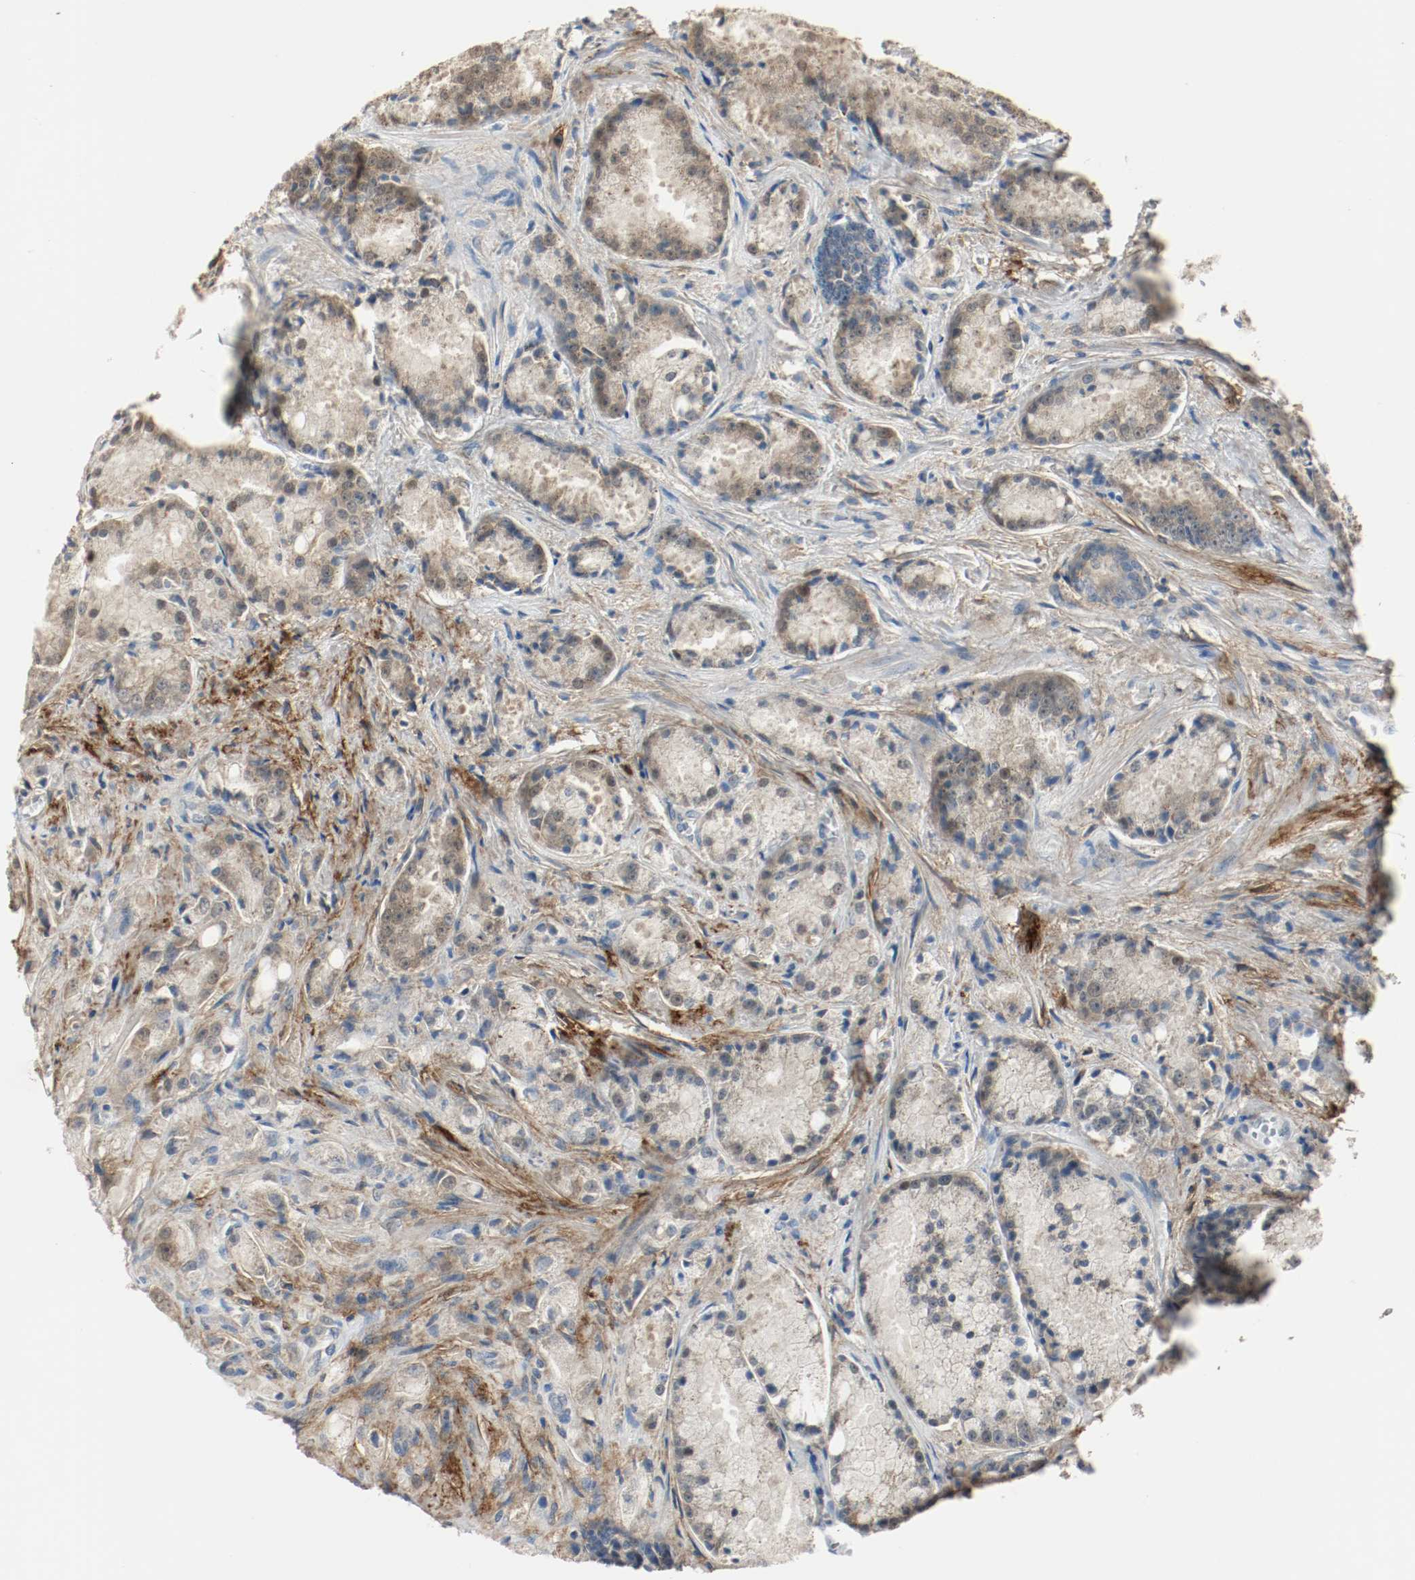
{"staining": {"intensity": "weak", "quantity": "25%-75%", "location": "cytoplasmic/membranous"}, "tissue": "prostate cancer", "cell_type": "Tumor cells", "image_type": "cancer", "snomed": [{"axis": "morphology", "description": "Adenocarcinoma, Low grade"}, {"axis": "topography", "description": "Prostate"}], "caption": "DAB (3,3'-diaminobenzidine) immunohistochemical staining of prostate cancer exhibits weak cytoplasmic/membranous protein staining in approximately 25%-75% of tumor cells.", "gene": "MELTF", "patient": {"sex": "male", "age": 64}}